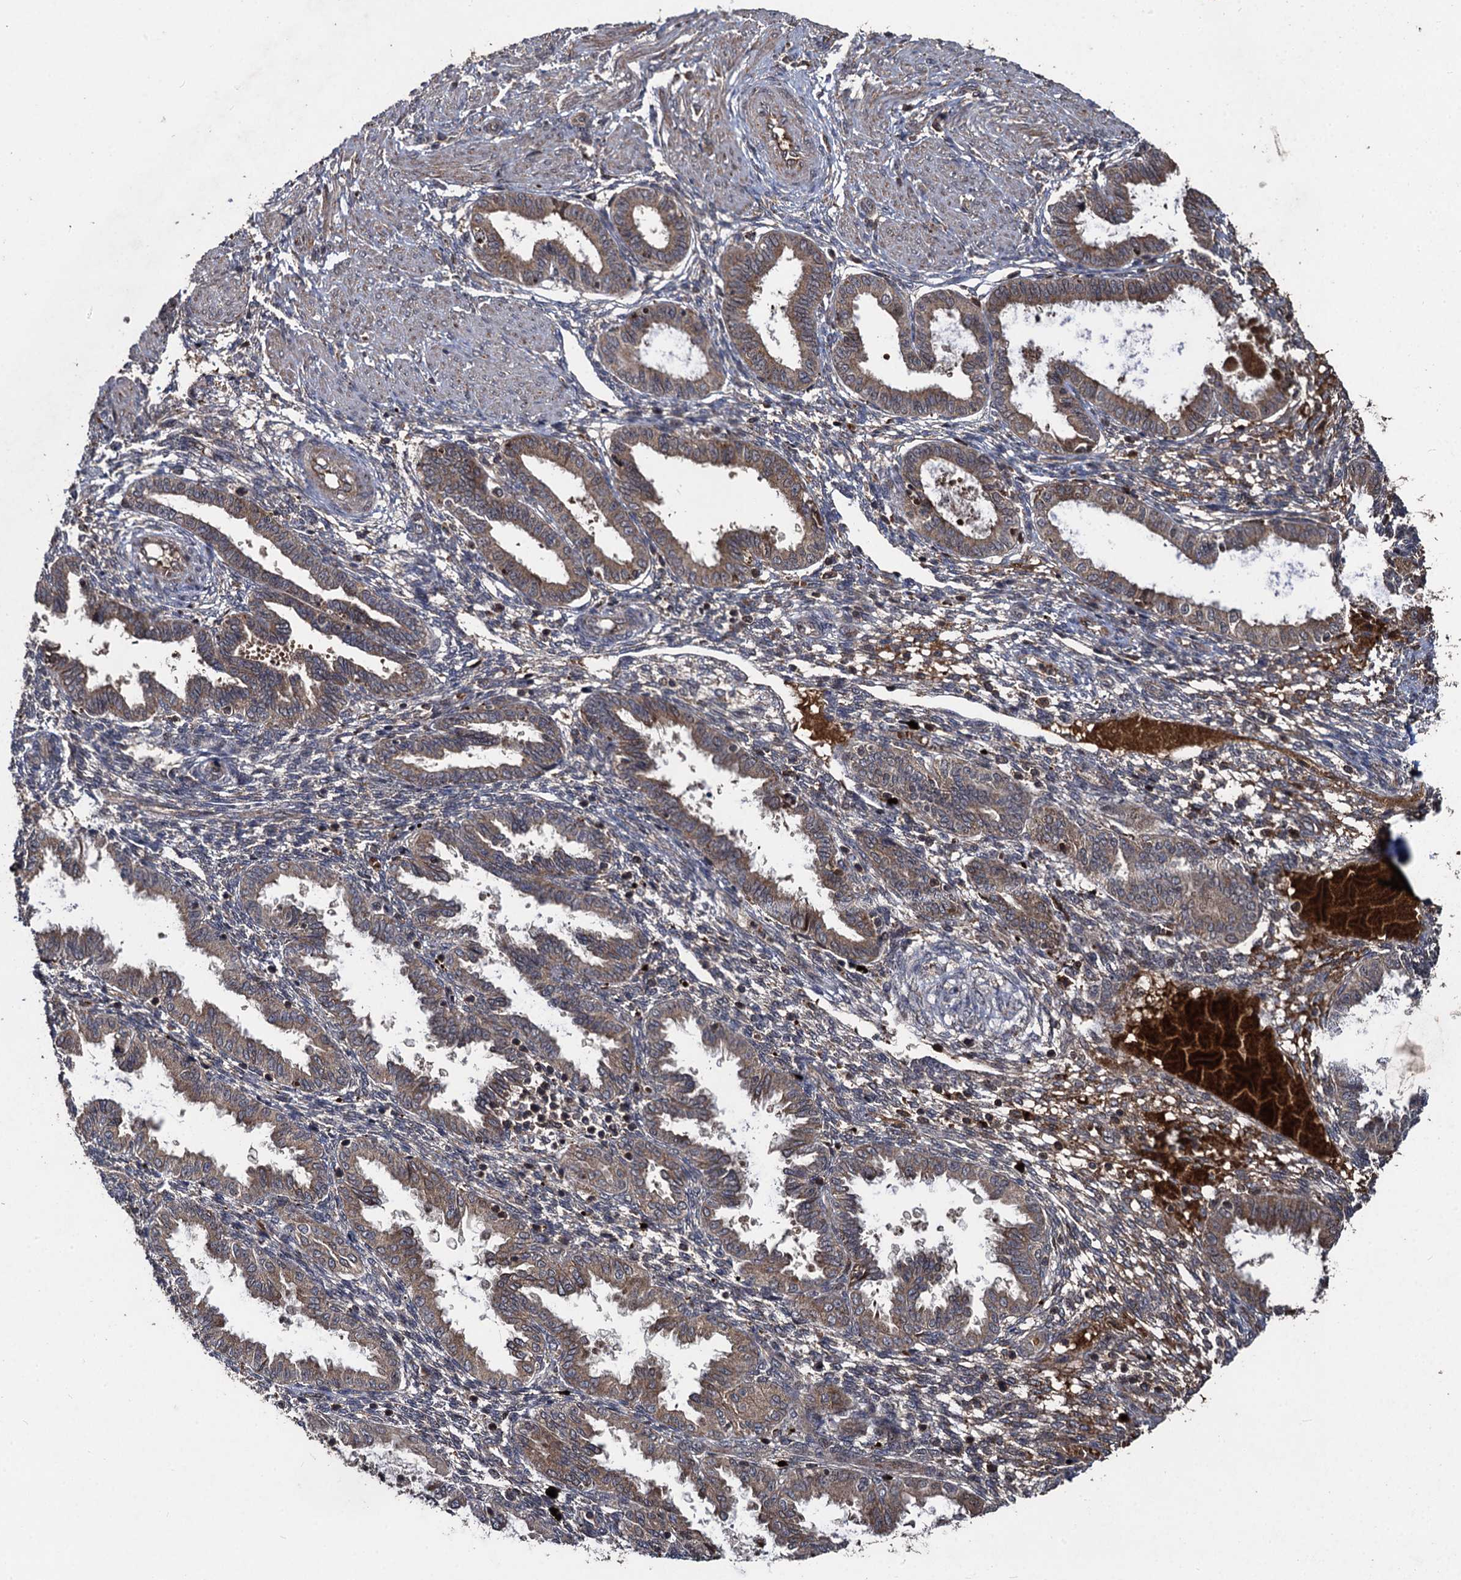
{"staining": {"intensity": "weak", "quantity": "<25%", "location": "cytoplasmic/membranous"}, "tissue": "endometrium", "cell_type": "Cells in endometrial stroma", "image_type": "normal", "snomed": [{"axis": "morphology", "description": "Normal tissue, NOS"}, {"axis": "topography", "description": "Endometrium"}], "caption": "This micrograph is of normal endometrium stained with immunohistochemistry (IHC) to label a protein in brown with the nuclei are counter-stained blue. There is no expression in cells in endometrial stroma. The staining was performed using DAB to visualize the protein expression in brown, while the nuclei were stained in blue with hematoxylin (Magnification: 20x).", "gene": "BCL2L2", "patient": {"sex": "female", "age": 33}}